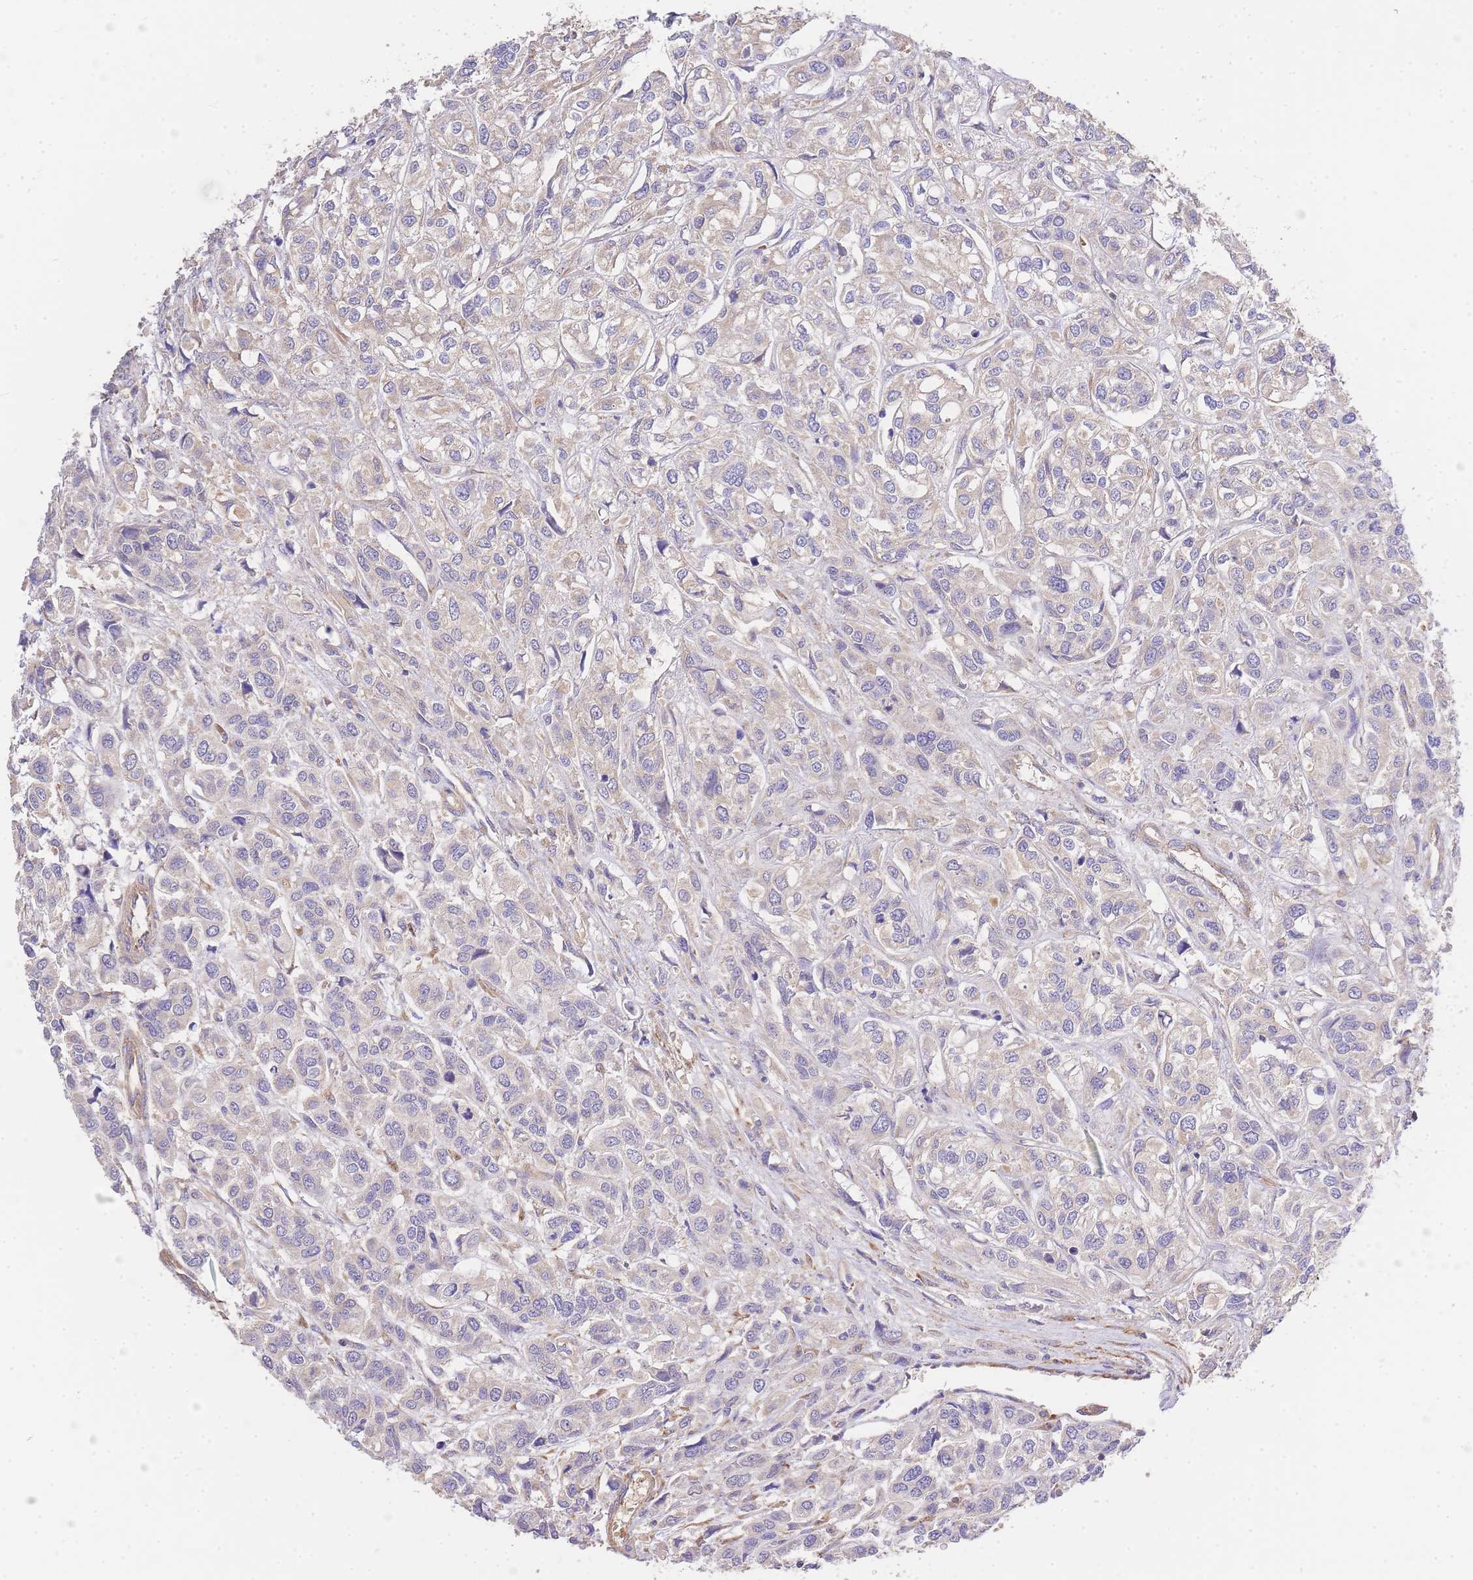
{"staining": {"intensity": "negative", "quantity": "none", "location": "none"}, "tissue": "urothelial cancer", "cell_type": "Tumor cells", "image_type": "cancer", "snomed": [{"axis": "morphology", "description": "Urothelial carcinoma, High grade"}, {"axis": "topography", "description": "Urinary bladder"}], "caption": "The photomicrograph demonstrates no staining of tumor cells in urothelial cancer.", "gene": "INSYN2B", "patient": {"sex": "male", "age": 67}}